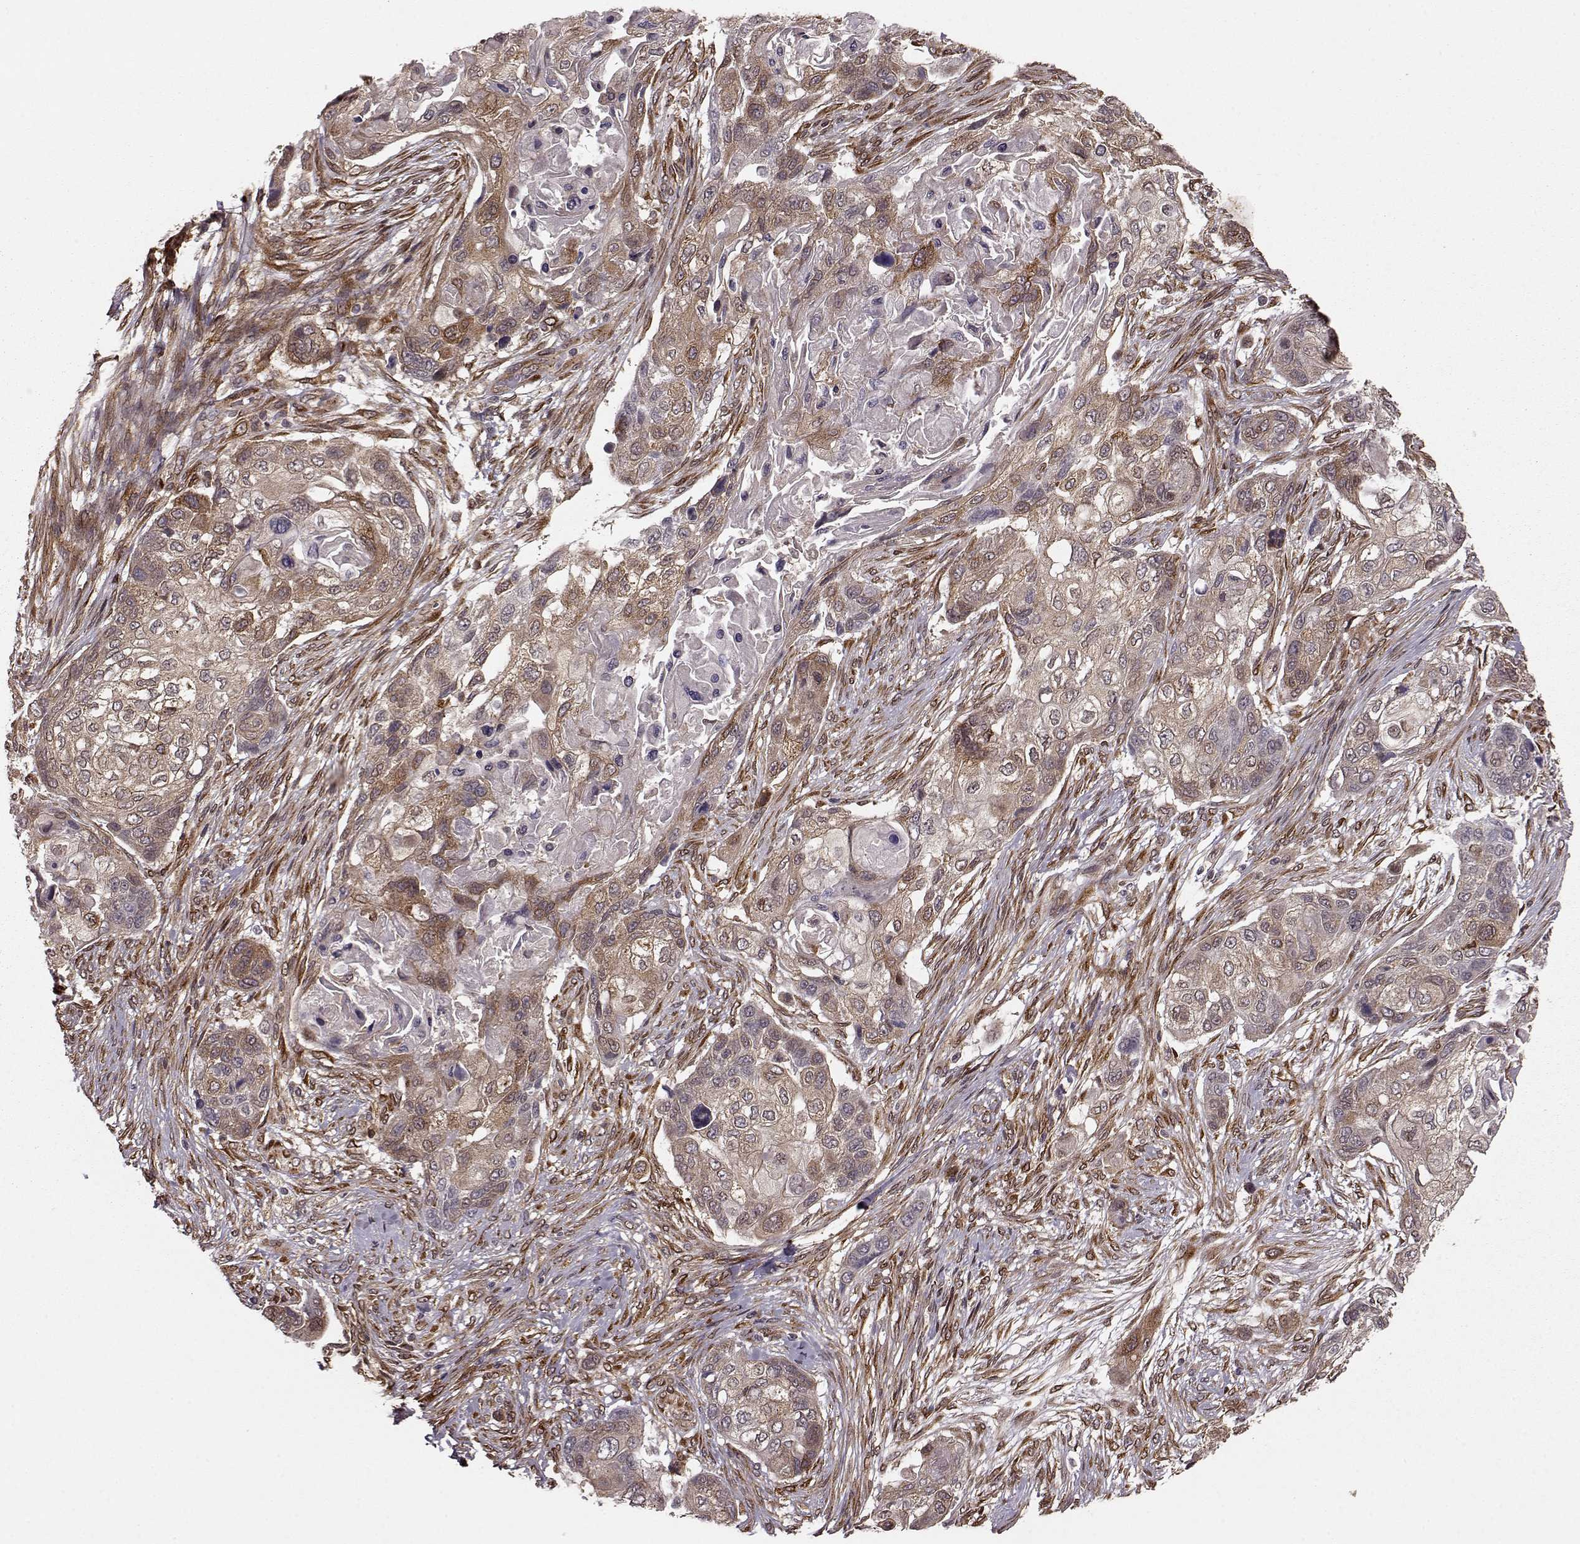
{"staining": {"intensity": "weak", "quantity": ">75%", "location": "cytoplasmic/membranous"}, "tissue": "lung cancer", "cell_type": "Tumor cells", "image_type": "cancer", "snomed": [{"axis": "morphology", "description": "Squamous cell carcinoma, NOS"}, {"axis": "topography", "description": "Lung"}], "caption": "Weak cytoplasmic/membranous staining is identified in about >75% of tumor cells in lung squamous cell carcinoma. (IHC, brightfield microscopy, high magnification).", "gene": "YIPF5", "patient": {"sex": "male", "age": 69}}